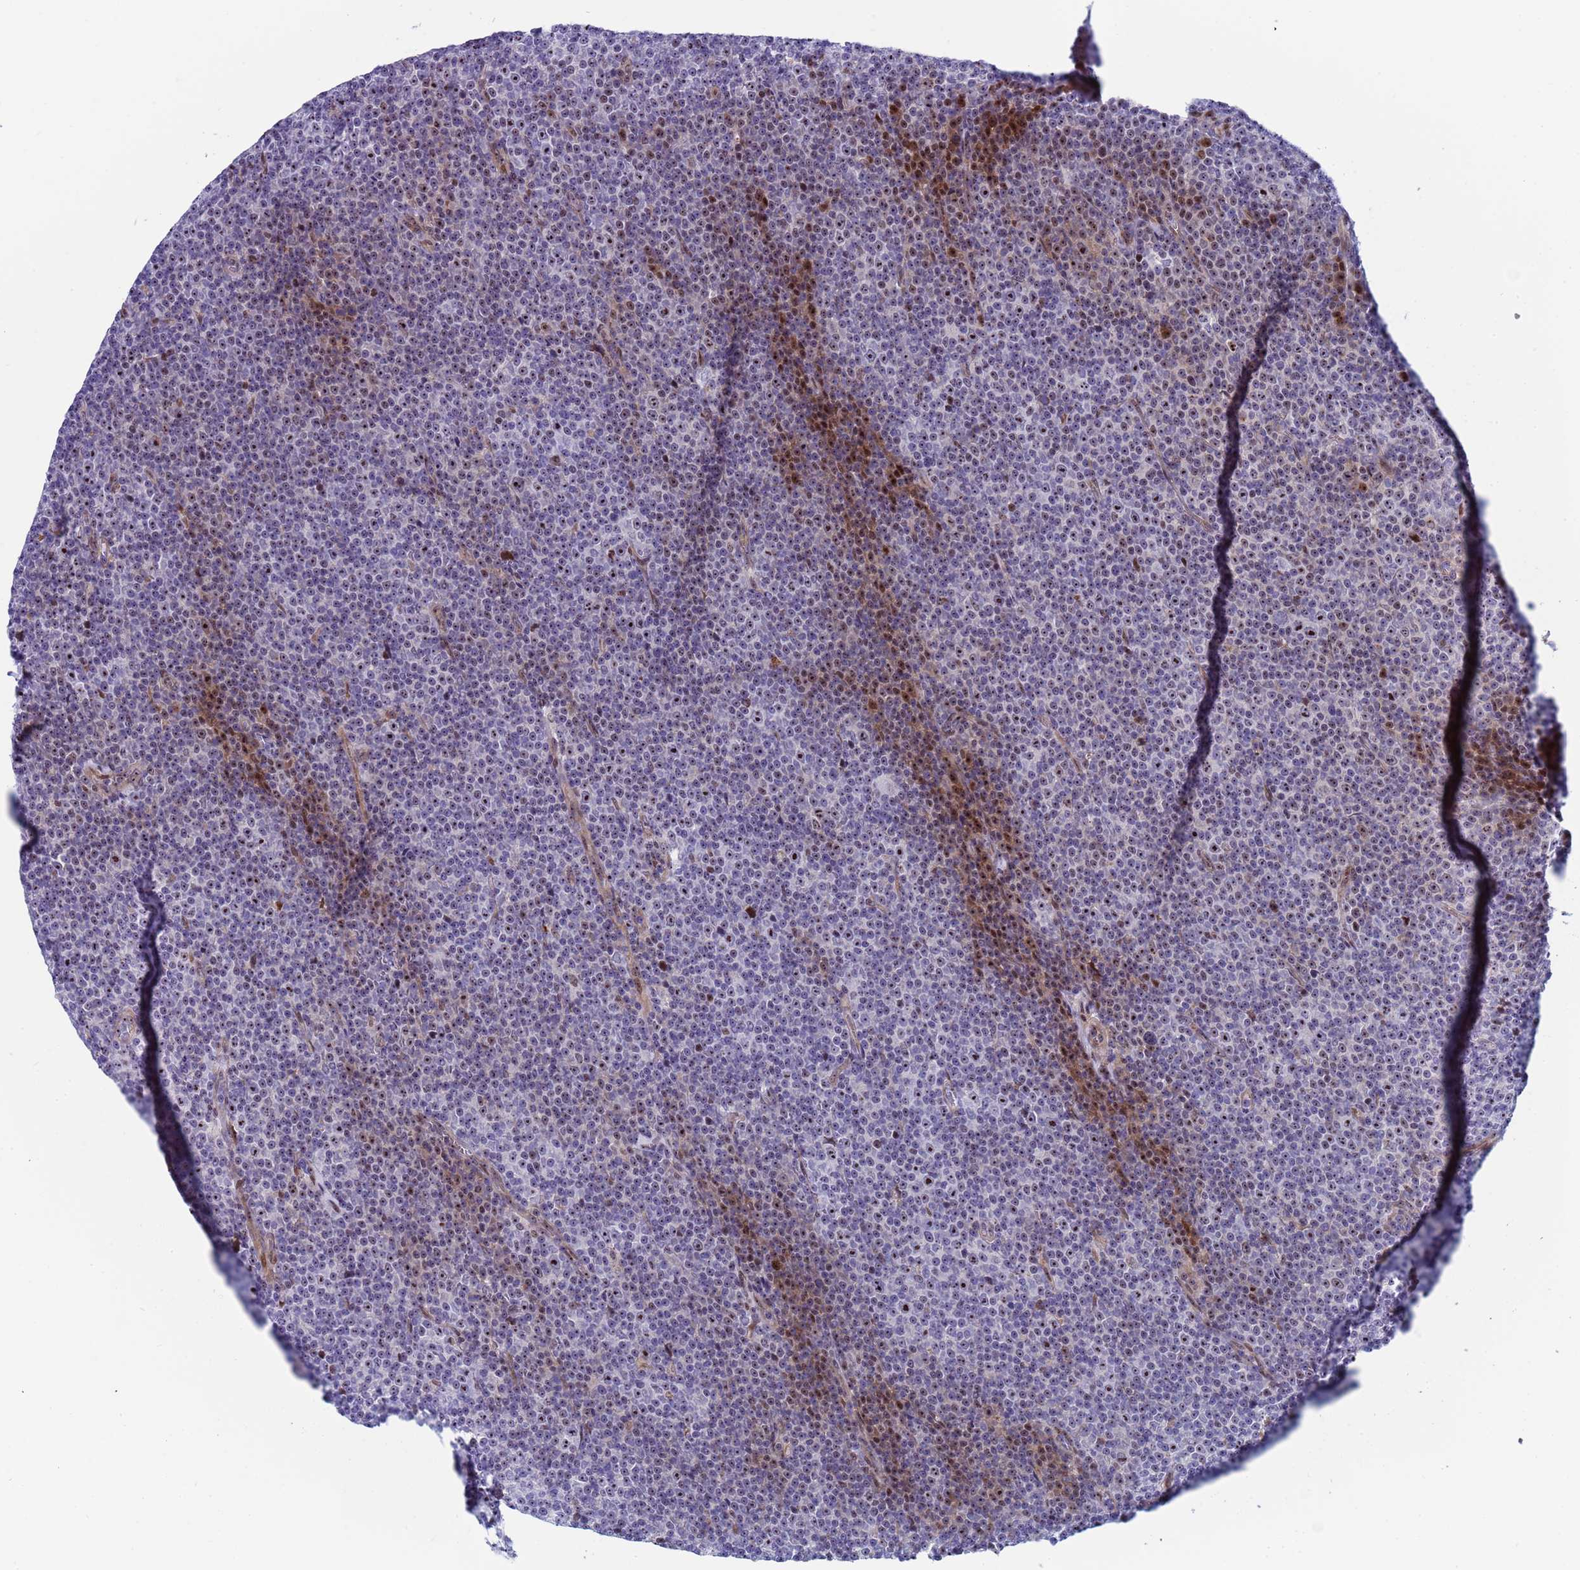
{"staining": {"intensity": "strong", "quantity": "<25%", "location": "nuclear"}, "tissue": "lymphoma", "cell_type": "Tumor cells", "image_type": "cancer", "snomed": [{"axis": "morphology", "description": "Malignant lymphoma, non-Hodgkin's type, Low grade"}, {"axis": "topography", "description": "Lymph node"}], "caption": "Brown immunohistochemical staining in lymphoma shows strong nuclear expression in approximately <25% of tumor cells. (Stains: DAB in brown, nuclei in blue, Microscopy: brightfield microscopy at high magnification).", "gene": "POP5", "patient": {"sex": "female", "age": 67}}